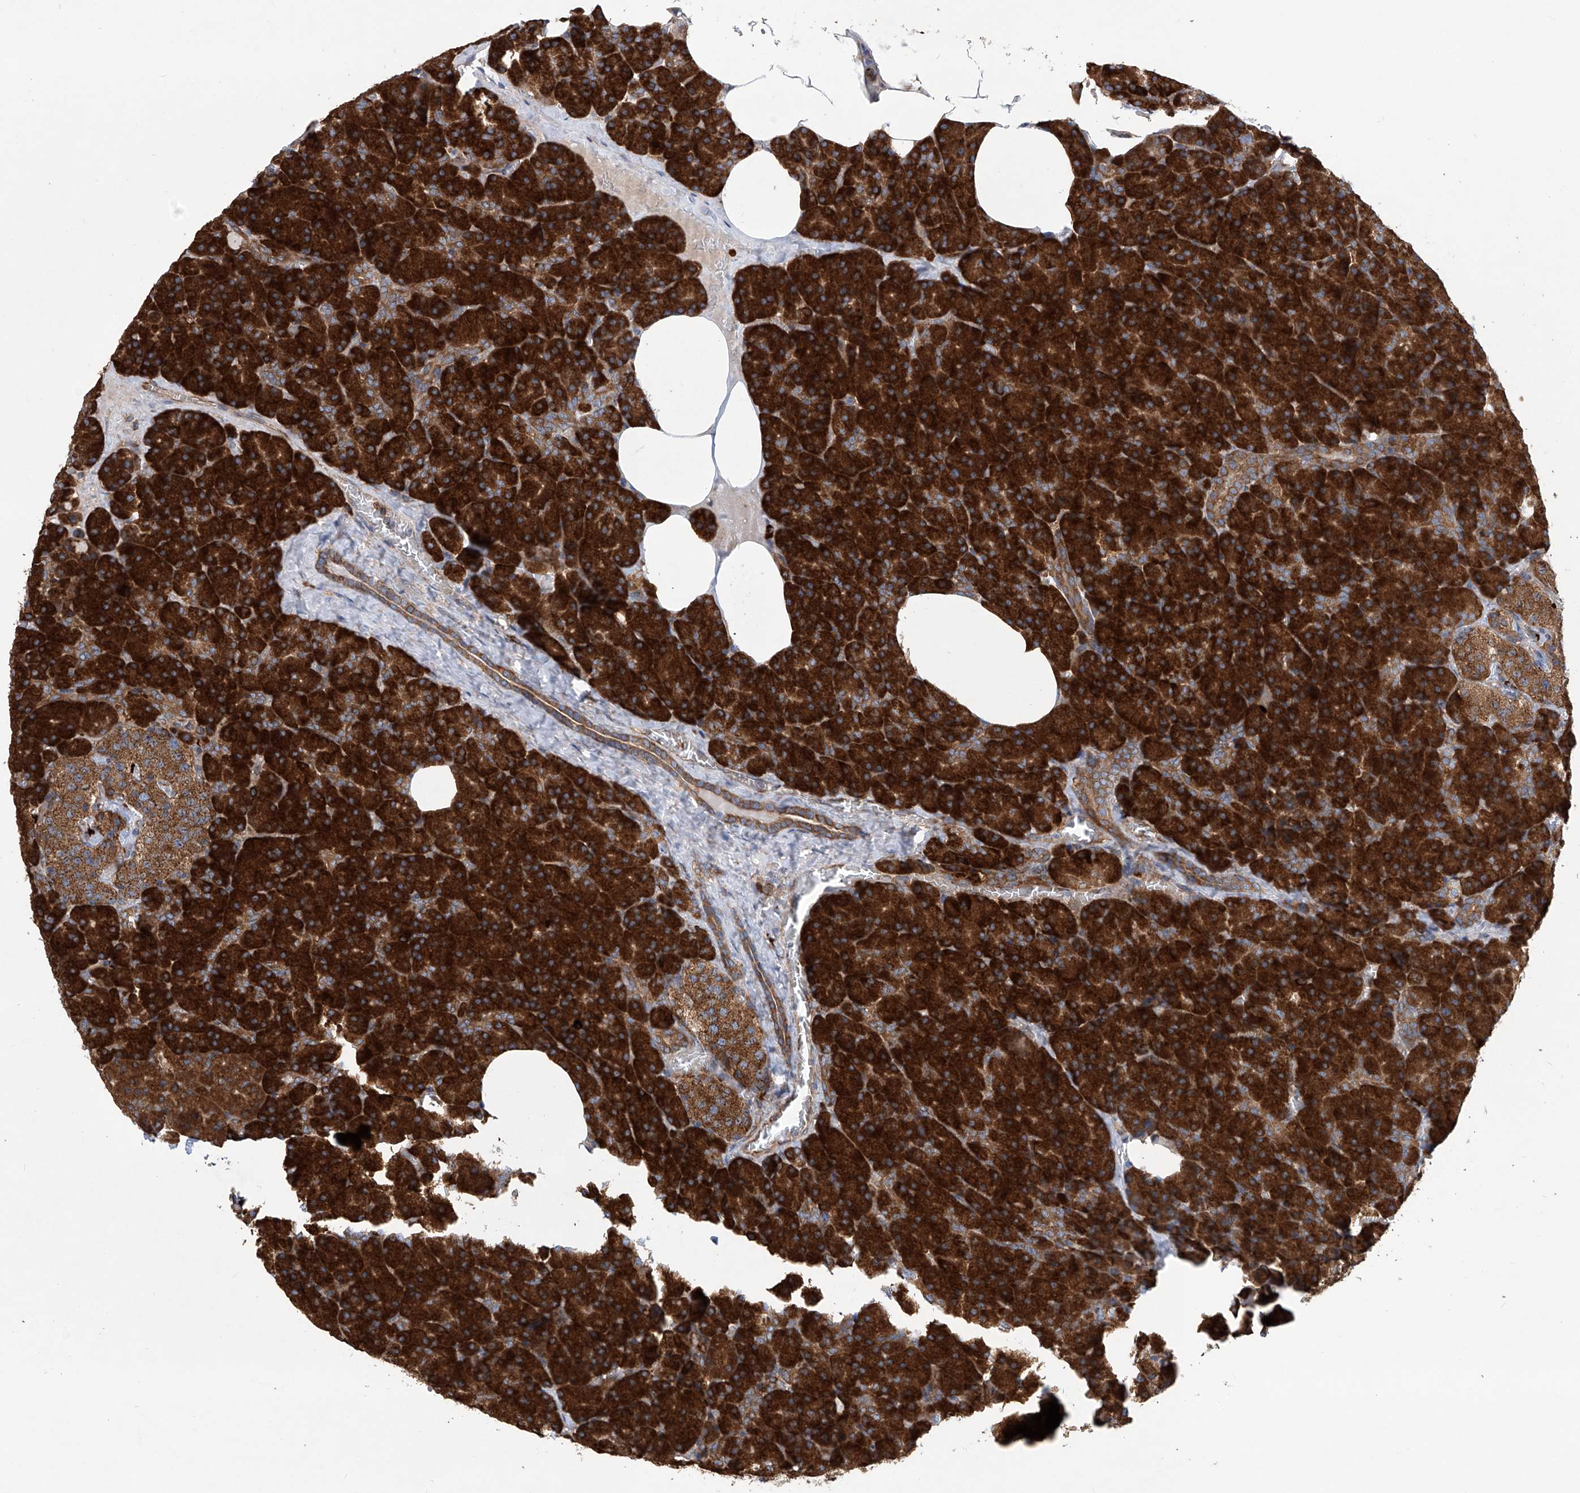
{"staining": {"intensity": "strong", "quantity": ">75%", "location": "cytoplasmic/membranous"}, "tissue": "pancreas", "cell_type": "Exocrine glandular cells", "image_type": "normal", "snomed": [{"axis": "morphology", "description": "Normal tissue, NOS"}, {"axis": "morphology", "description": "Carcinoid, malignant, NOS"}, {"axis": "topography", "description": "Pancreas"}], "caption": "Immunohistochemical staining of benign pancreas reveals high levels of strong cytoplasmic/membranous staining in approximately >75% of exocrine glandular cells. The staining was performed using DAB (3,3'-diaminobenzidine) to visualize the protein expression in brown, while the nuclei were stained in blue with hematoxylin (Magnification: 20x).", "gene": "SENP2", "patient": {"sex": "female", "age": 35}}